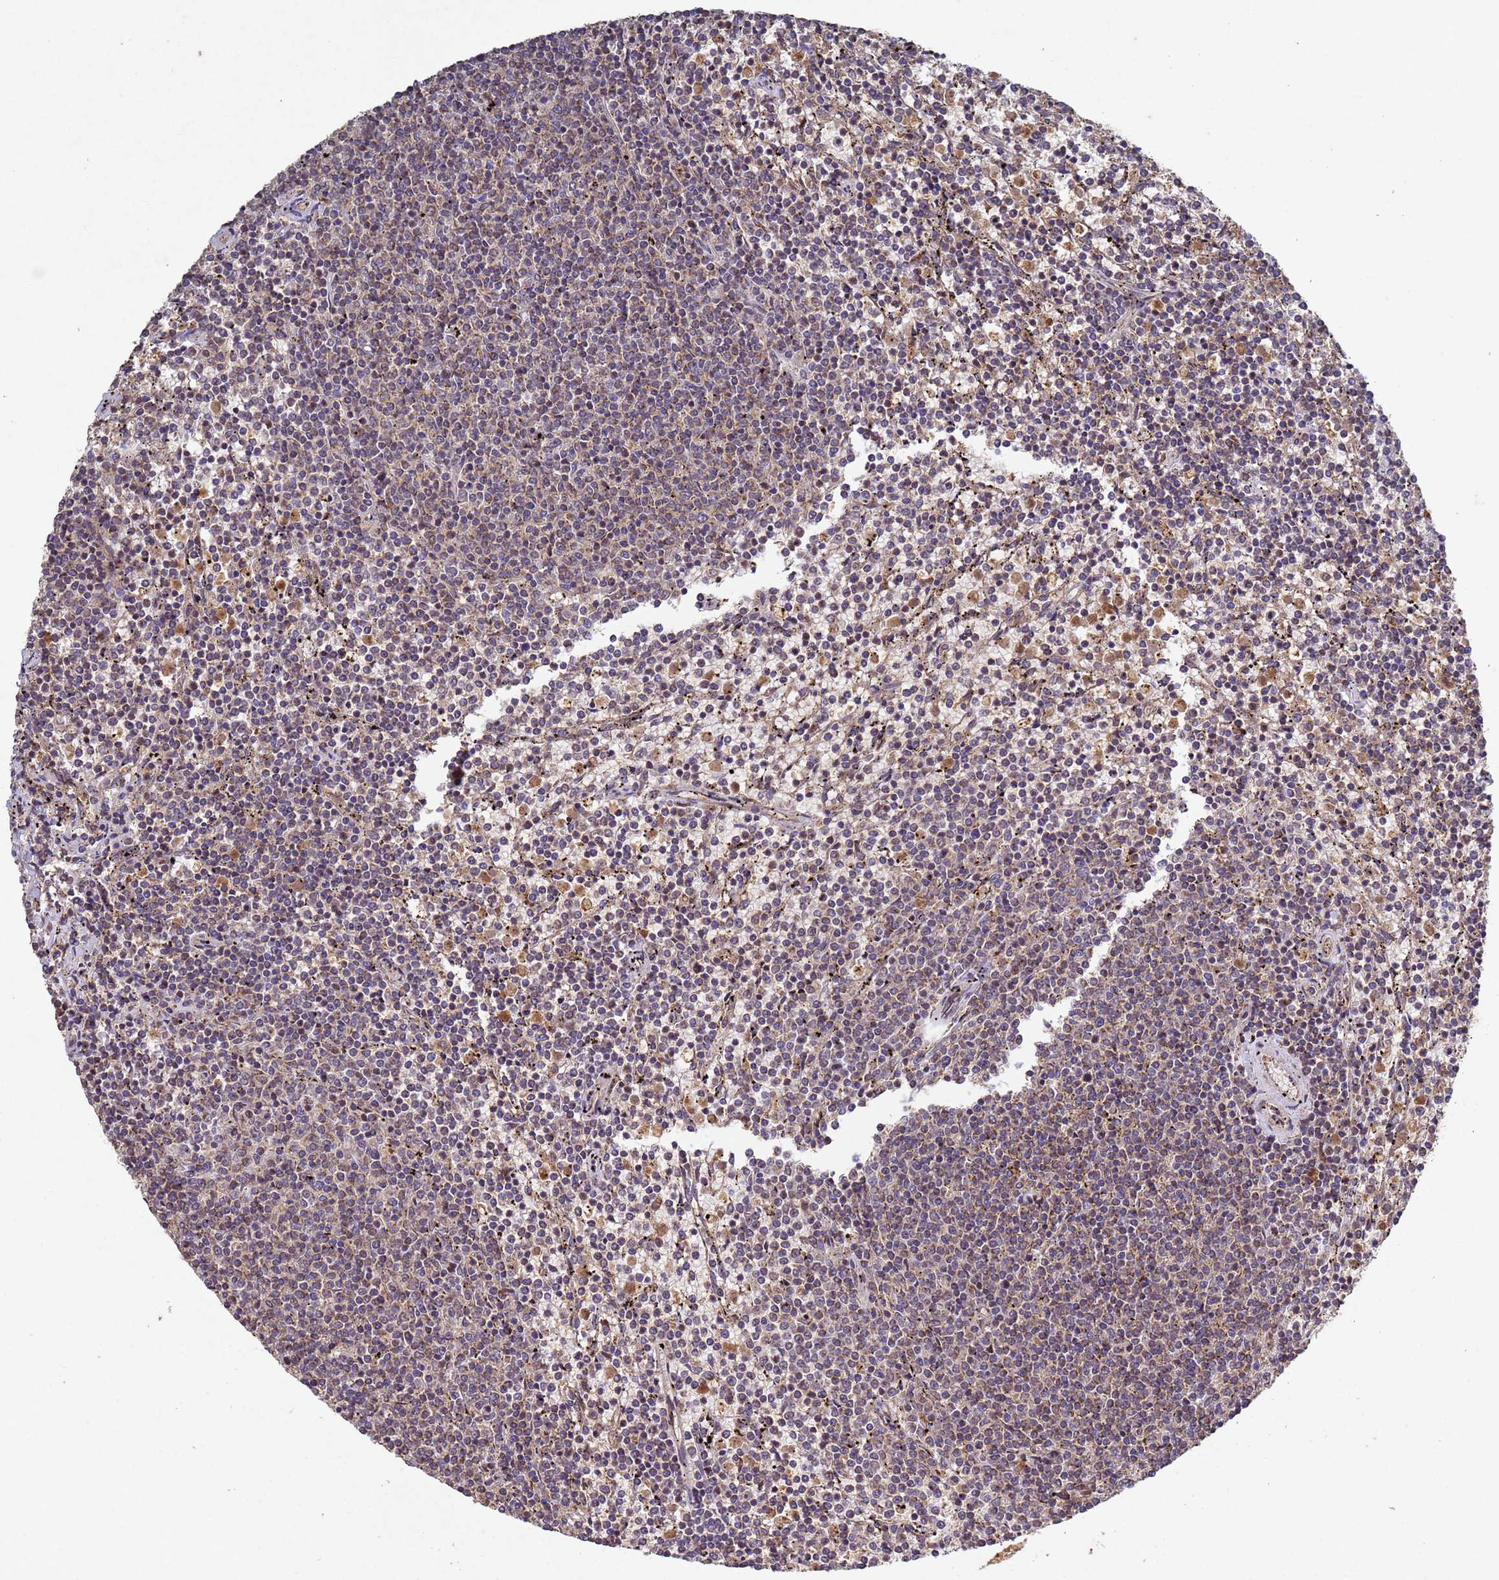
{"staining": {"intensity": "moderate", "quantity": "25%-75%", "location": "cytoplasmic/membranous"}, "tissue": "lymphoma", "cell_type": "Tumor cells", "image_type": "cancer", "snomed": [{"axis": "morphology", "description": "Malignant lymphoma, non-Hodgkin's type, Low grade"}, {"axis": "topography", "description": "Spleen"}], "caption": "High-magnification brightfield microscopy of malignant lymphoma, non-Hodgkin's type (low-grade) stained with DAB (brown) and counterstained with hematoxylin (blue). tumor cells exhibit moderate cytoplasmic/membranous expression is identified in approximately25%-75% of cells.", "gene": "FASTKD1", "patient": {"sex": "female", "age": 50}}